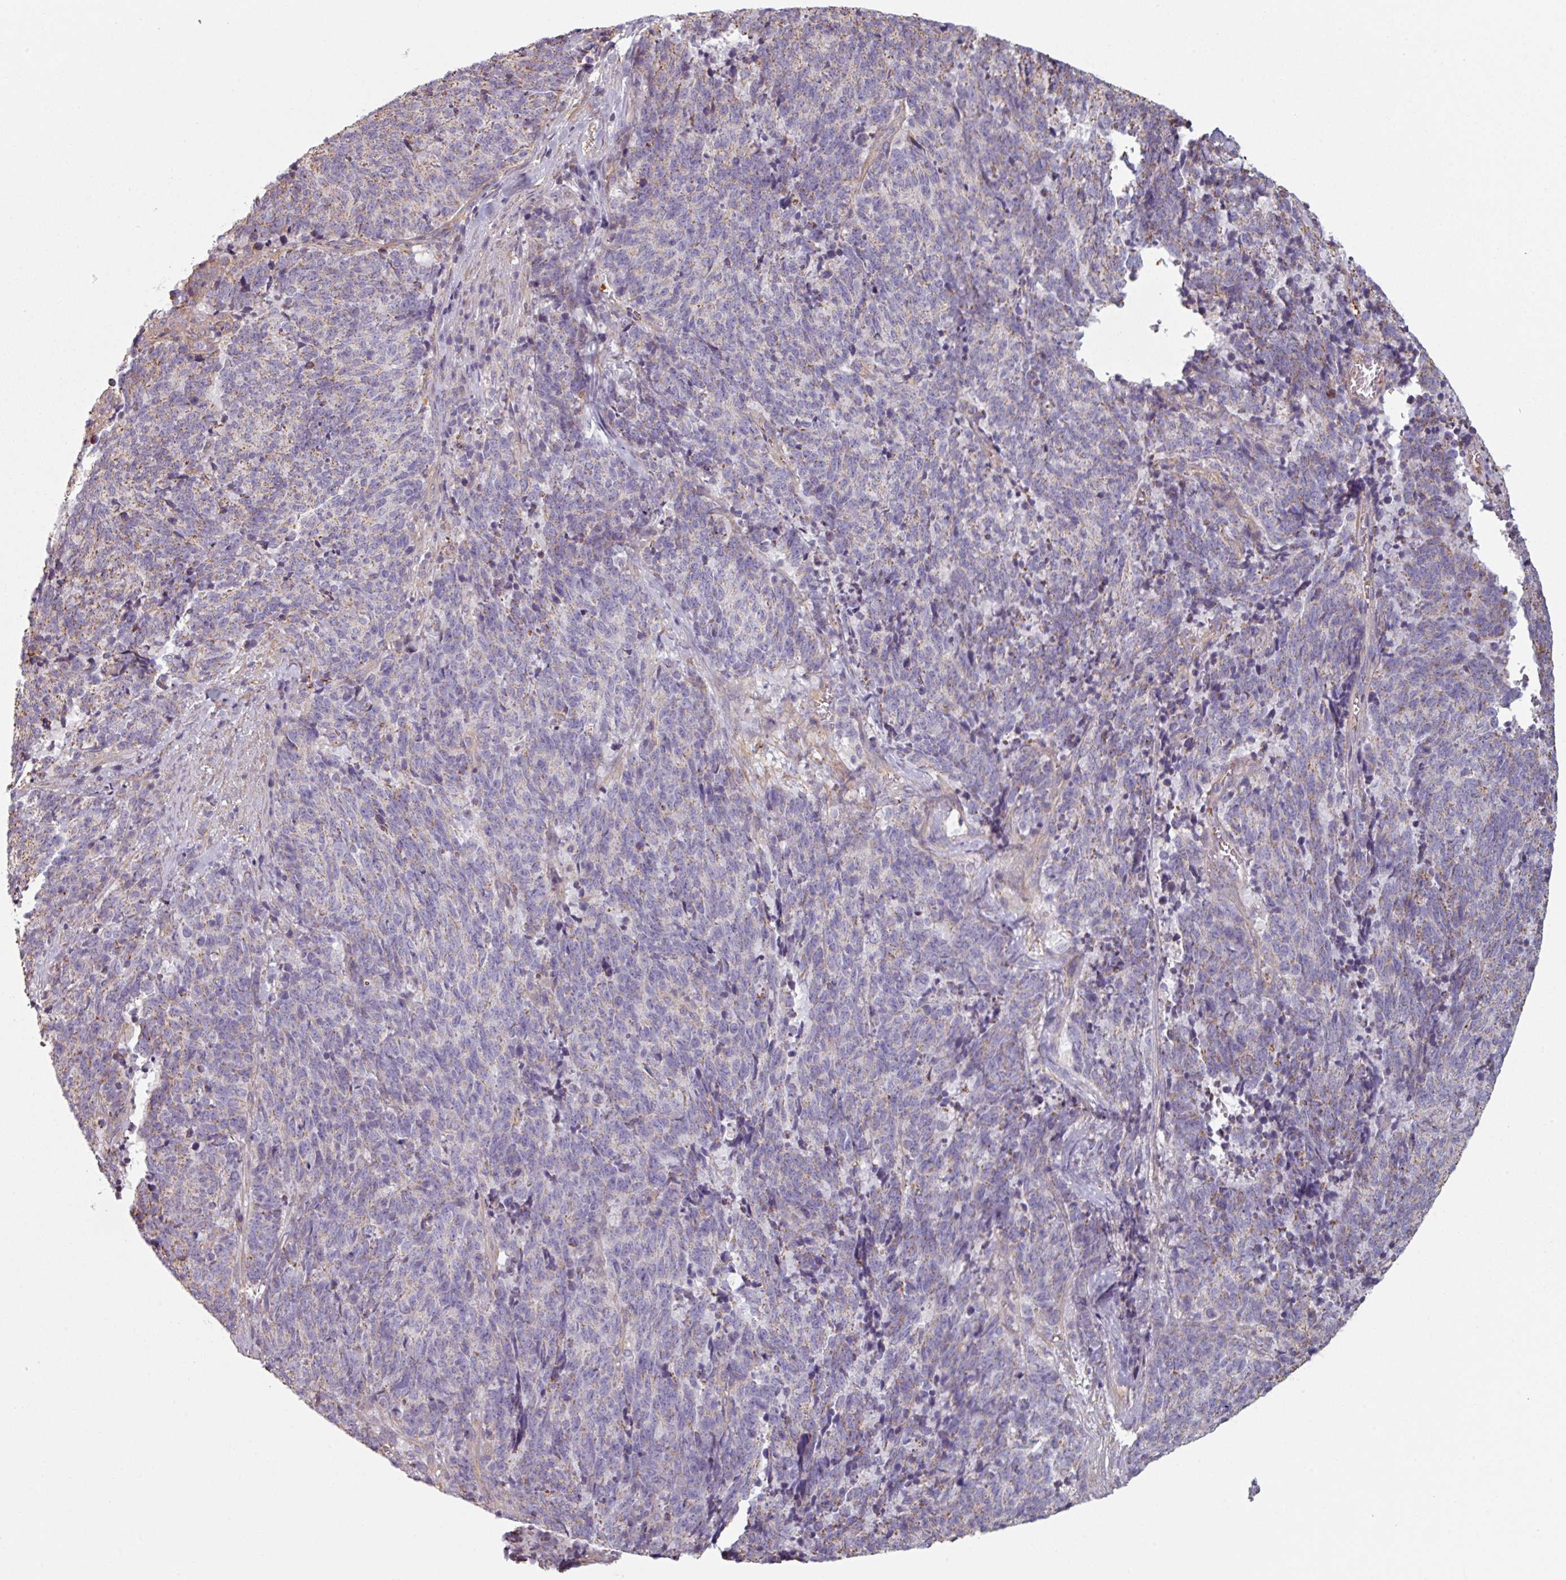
{"staining": {"intensity": "negative", "quantity": "none", "location": "none"}, "tissue": "cervical cancer", "cell_type": "Tumor cells", "image_type": "cancer", "snomed": [{"axis": "morphology", "description": "Squamous cell carcinoma, NOS"}, {"axis": "topography", "description": "Cervix"}], "caption": "Immunohistochemical staining of cervical squamous cell carcinoma shows no significant expression in tumor cells. The staining was performed using DAB (3,3'-diaminobenzidine) to visualize the protein expression in brown, while the nuclei were stained in blue with hematoxylin (Magnification: 20x).", "gene": "GSTA4", "patient": {"sex": "female", "age": 29}}